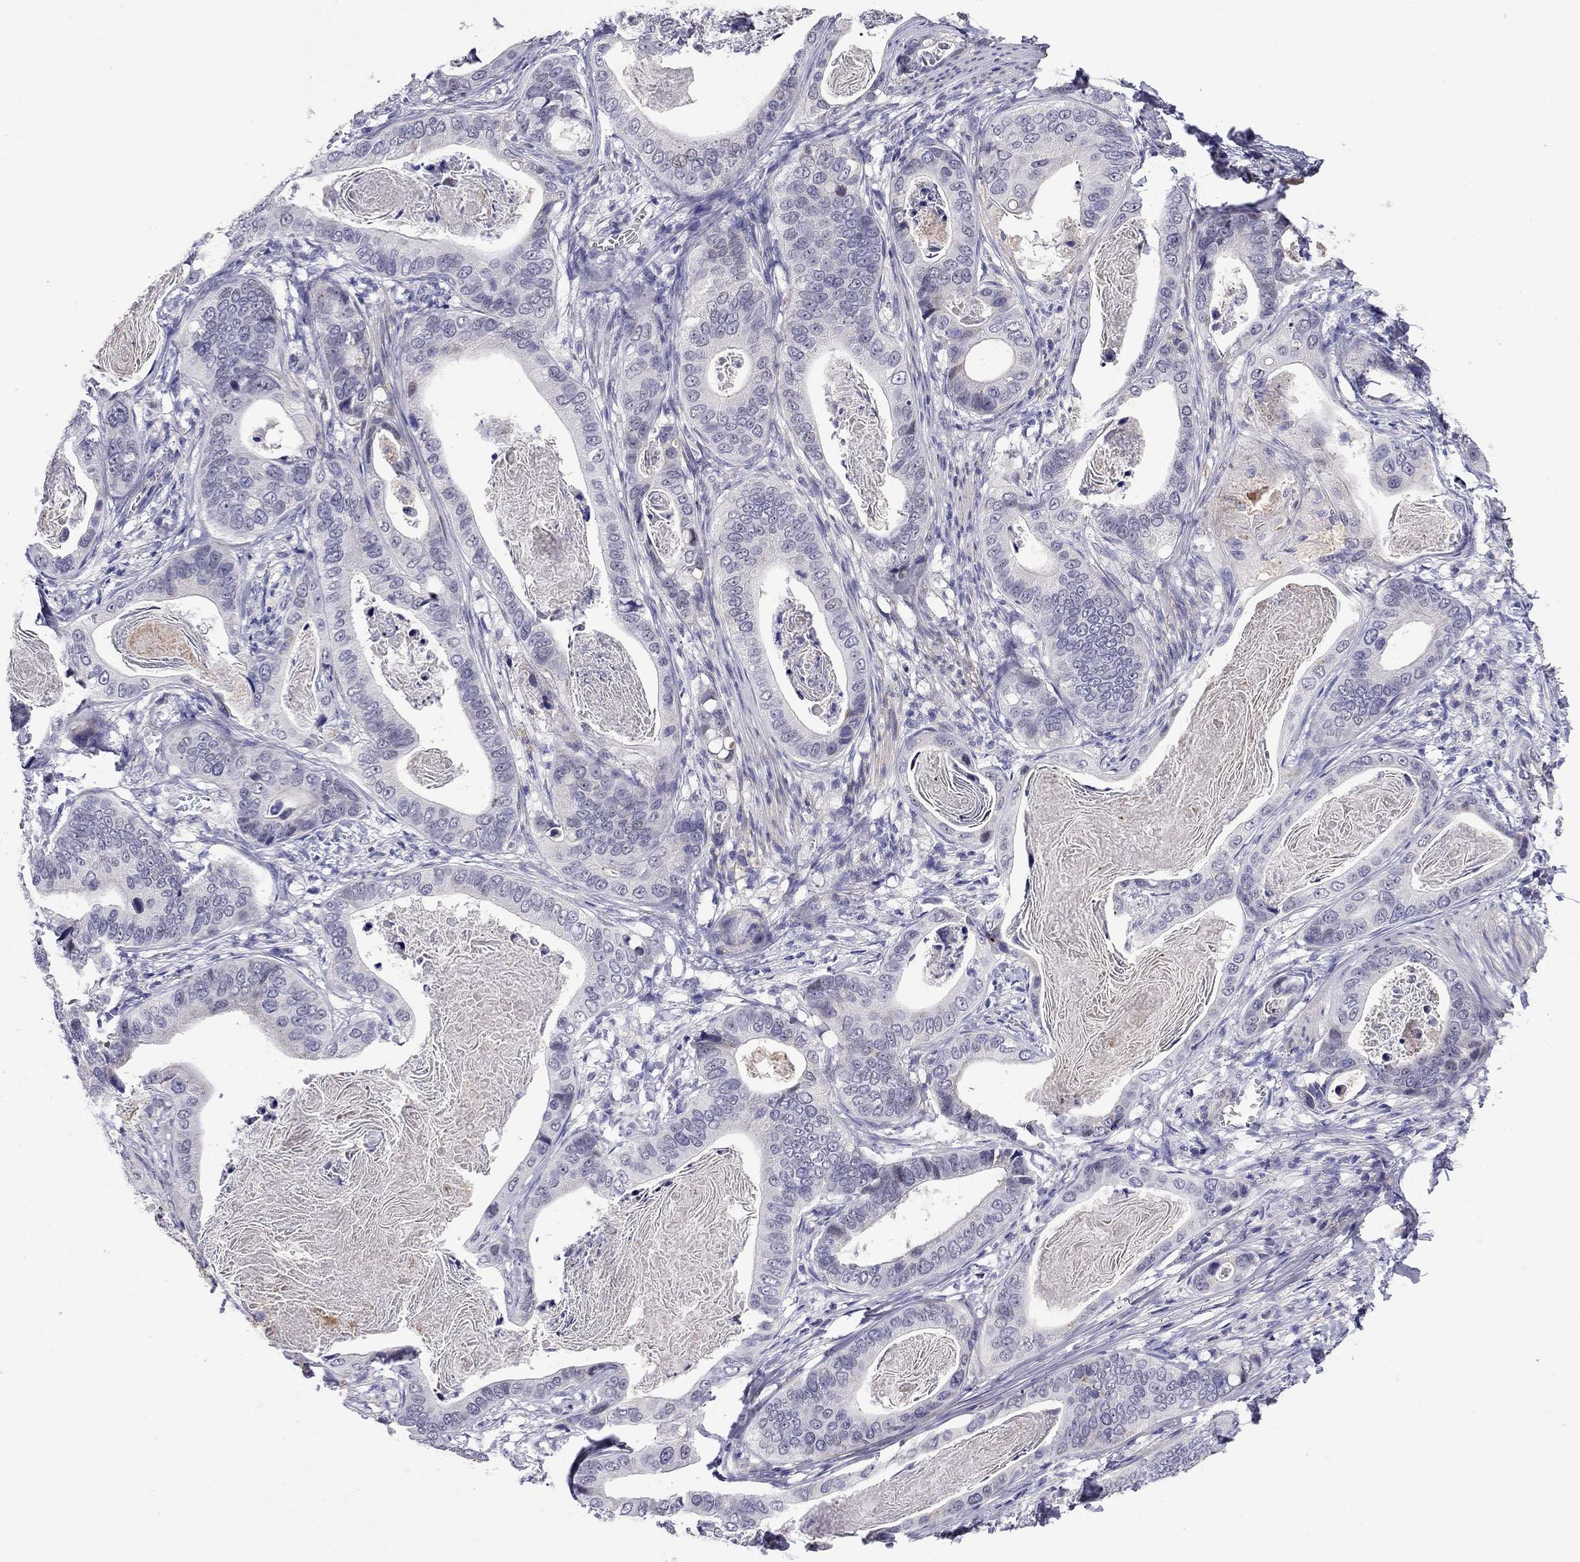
{"staining": {"intensity": "negative", "quantity": "none", "location": "none"}, "tissue": "stomach cancer", "cell_type": "Tumor cells", "image_type": "cancer", "snomed": [{"axis": "morphology", "description": "Adenocarcinoma, NOS"}, {"axis": "topography", "description": "Stomach"}], "caption": "This micrograph is of stomach adenocarcinoma stained with IHC to label a protein in brown with the nuclei are counter-stained blue. There is no expression in tumor cells.", "gene": "STAR", "patient": {"sex": "male", "age": 84}}